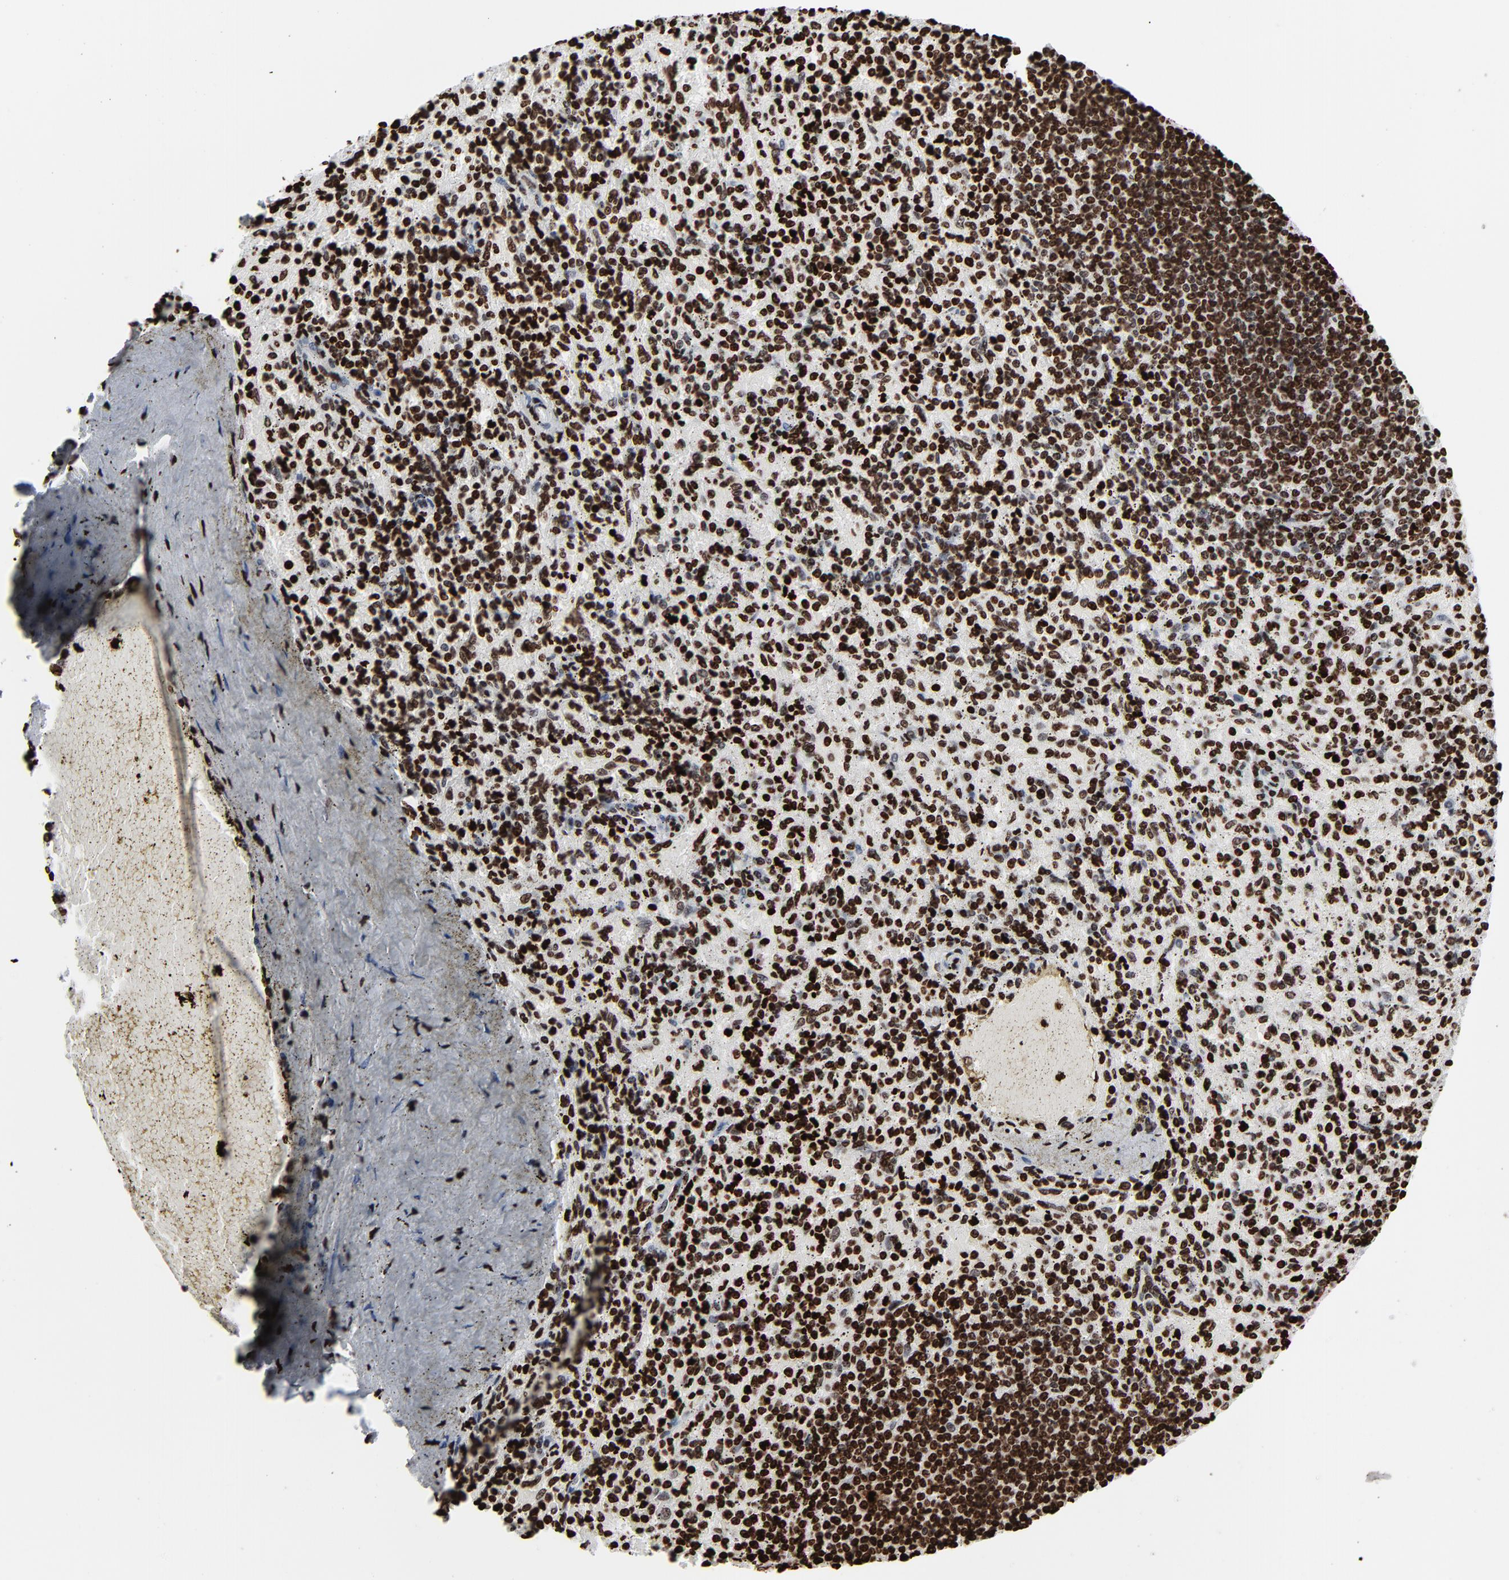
{"staining": {"intensity": "strong", "quantity": ">75%", "location": "nuclear"}, "tissue": "spleen", "cell_type": "Cells in red pulp", "image_type": "normal", "snomed": [{"axis": "morphology", "description": "Normal tissue, NOS"}, {"axis": "topography", "description": "Spleen"}], "caption": "Immunohistochemical staining of unremarkable spleen reveals strong nuclear protein expression in about >75% of cells in red pulp. Using DAB (3,3'-diaminobenzidine) (brown) and hematoxylin (blue) stains, captured at high magnification using brightfield microscopy.", "gene": "H3", "patient": {"sex": "female", "age": 43}}